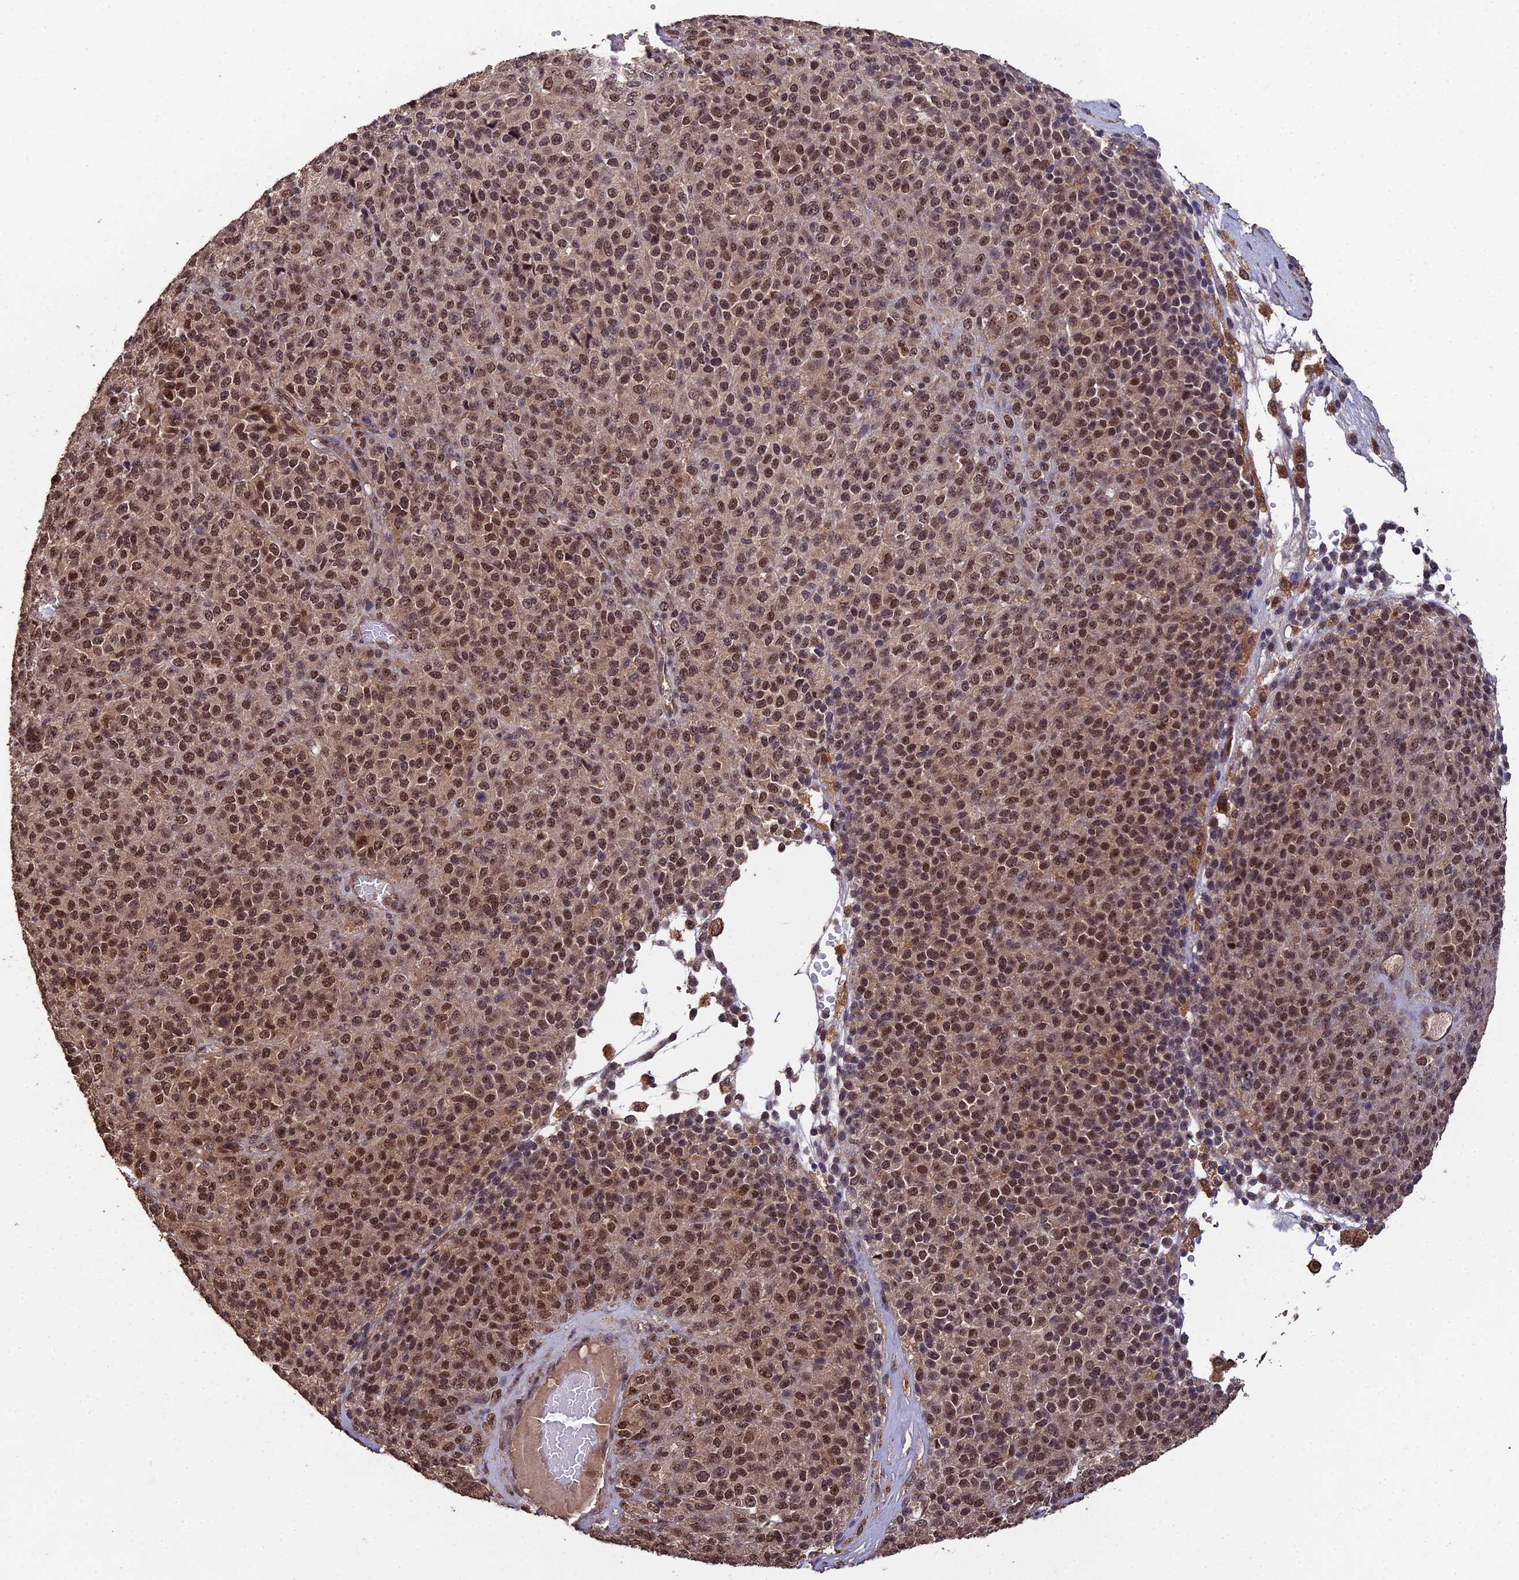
{"staining": {"intensity": "moderate", "quantity": ">75%", "location": "nuclear"}, "tissue": "melanoma", "cell_type": "Tumor cells", "image_type": "cancer", "snomed": [{"axis": "morphology", "description": "Malignant melanoma, Metastatic site"}, {"axis": "topography", "description": "Brain"}], "caption": "Approximately >75% of tumor cells in malignant melanoma (metastatic site) demonstrate moderate nuclear protein positivity as visualized by brown immunohistochemical staining.", "gene": "RALGAPA2", "patient": {"sex": "female", "age": 56}}